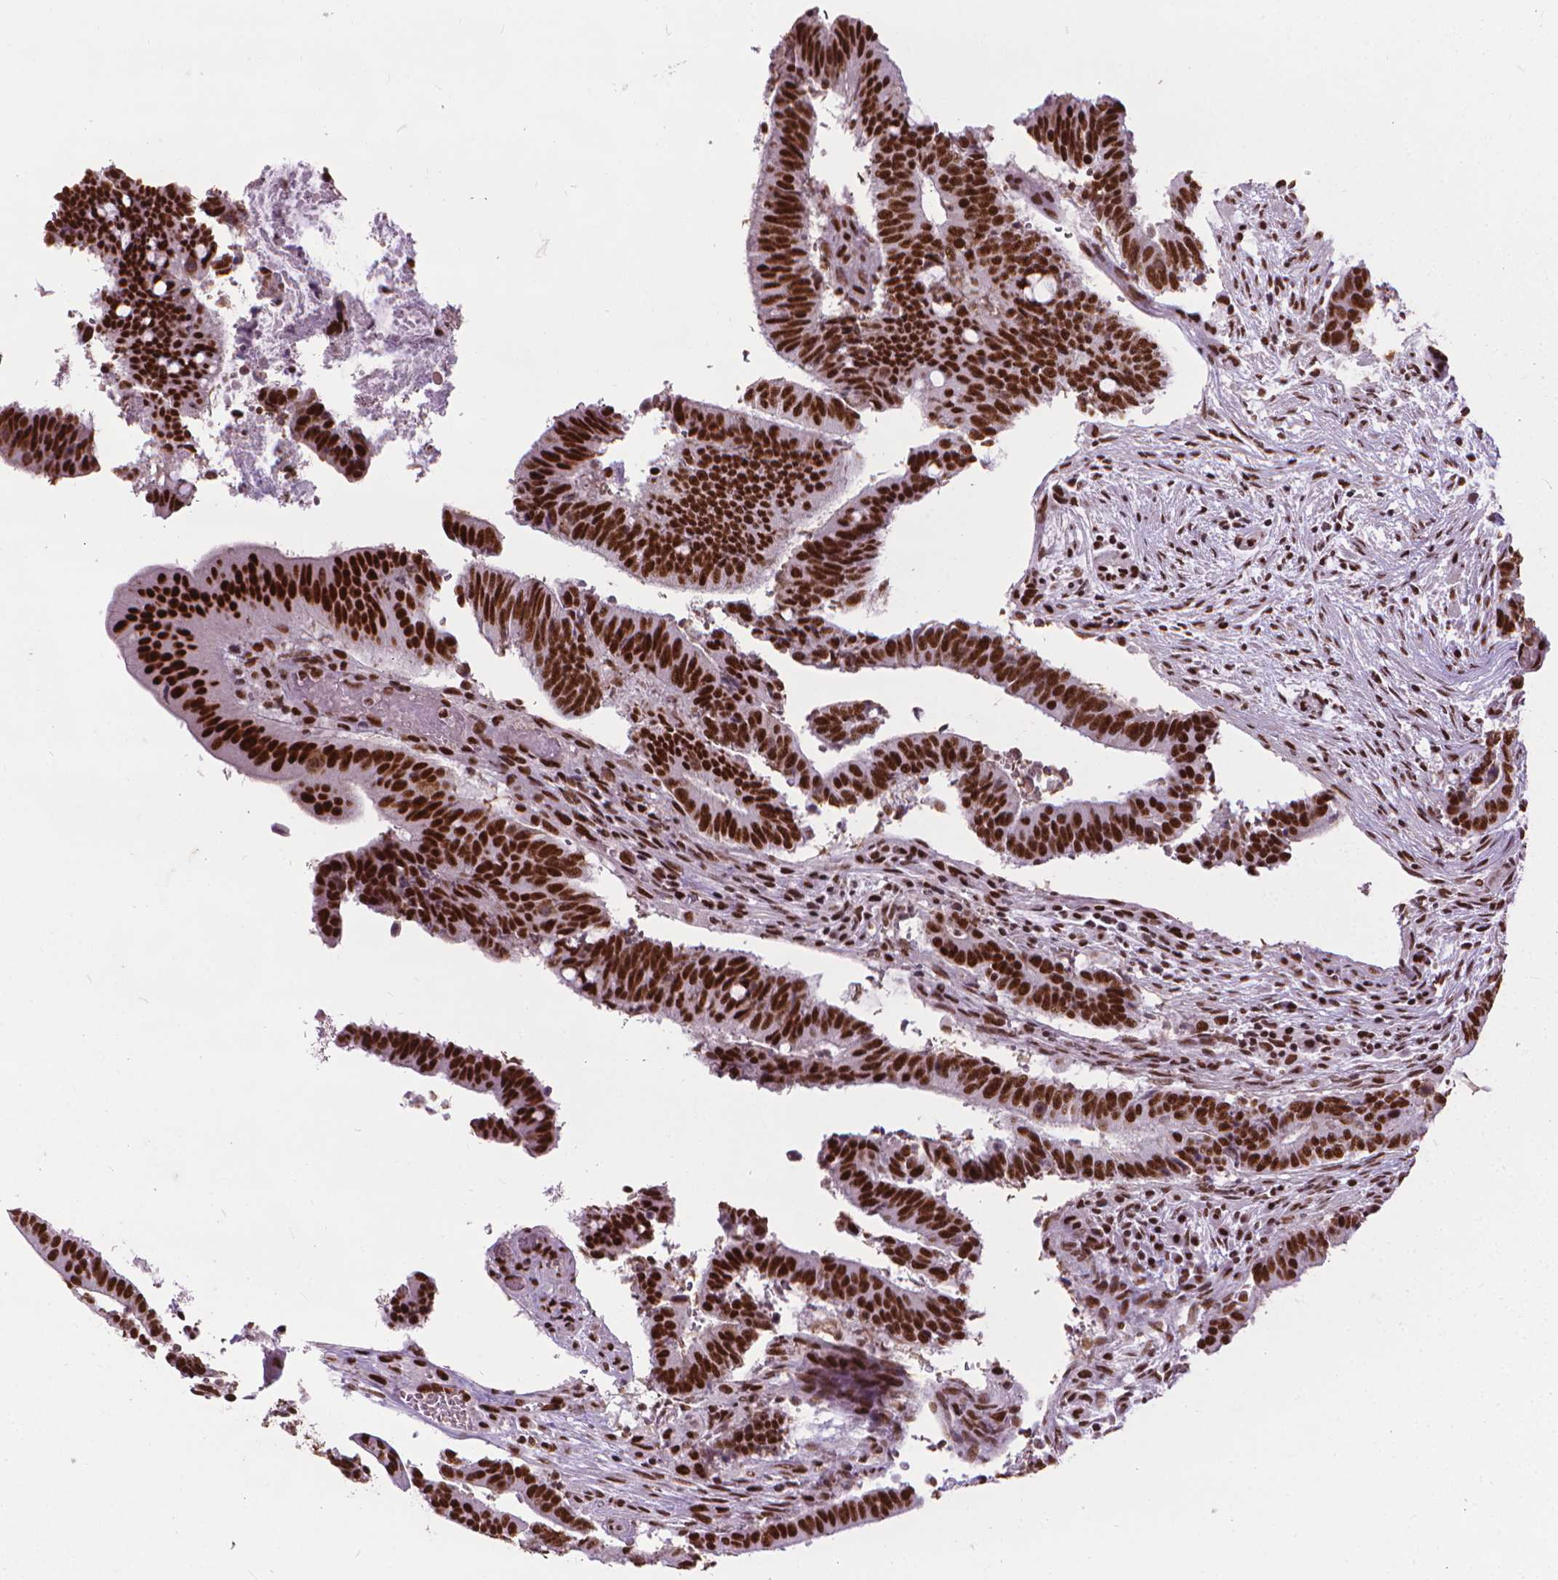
{"staining": {"intensity": "strong", "quantity": ">75%", "location": "nuclear"}, "tissue": "colorectal cancer", "cell_type": "Tumor cells", "image_type": "cancer", "snomed": [{"axis": "morphology", "description": "Adenocarcinoma, NOS"}, {"axis": "topography", "description": "Colon"}], "caption": "Tumor cells display high levels of strong nuclear expression in about >75% of cells in human colorectal cancer (adenocarcinoma). The staining was performed using DAB (3,3'-diaminobenzidine), with brown indicating positive protein expression. Nuclei are stained blue with hematoxylin.", "gene": "AKAP8", "patient": {"sex": "female", "age": 43}}